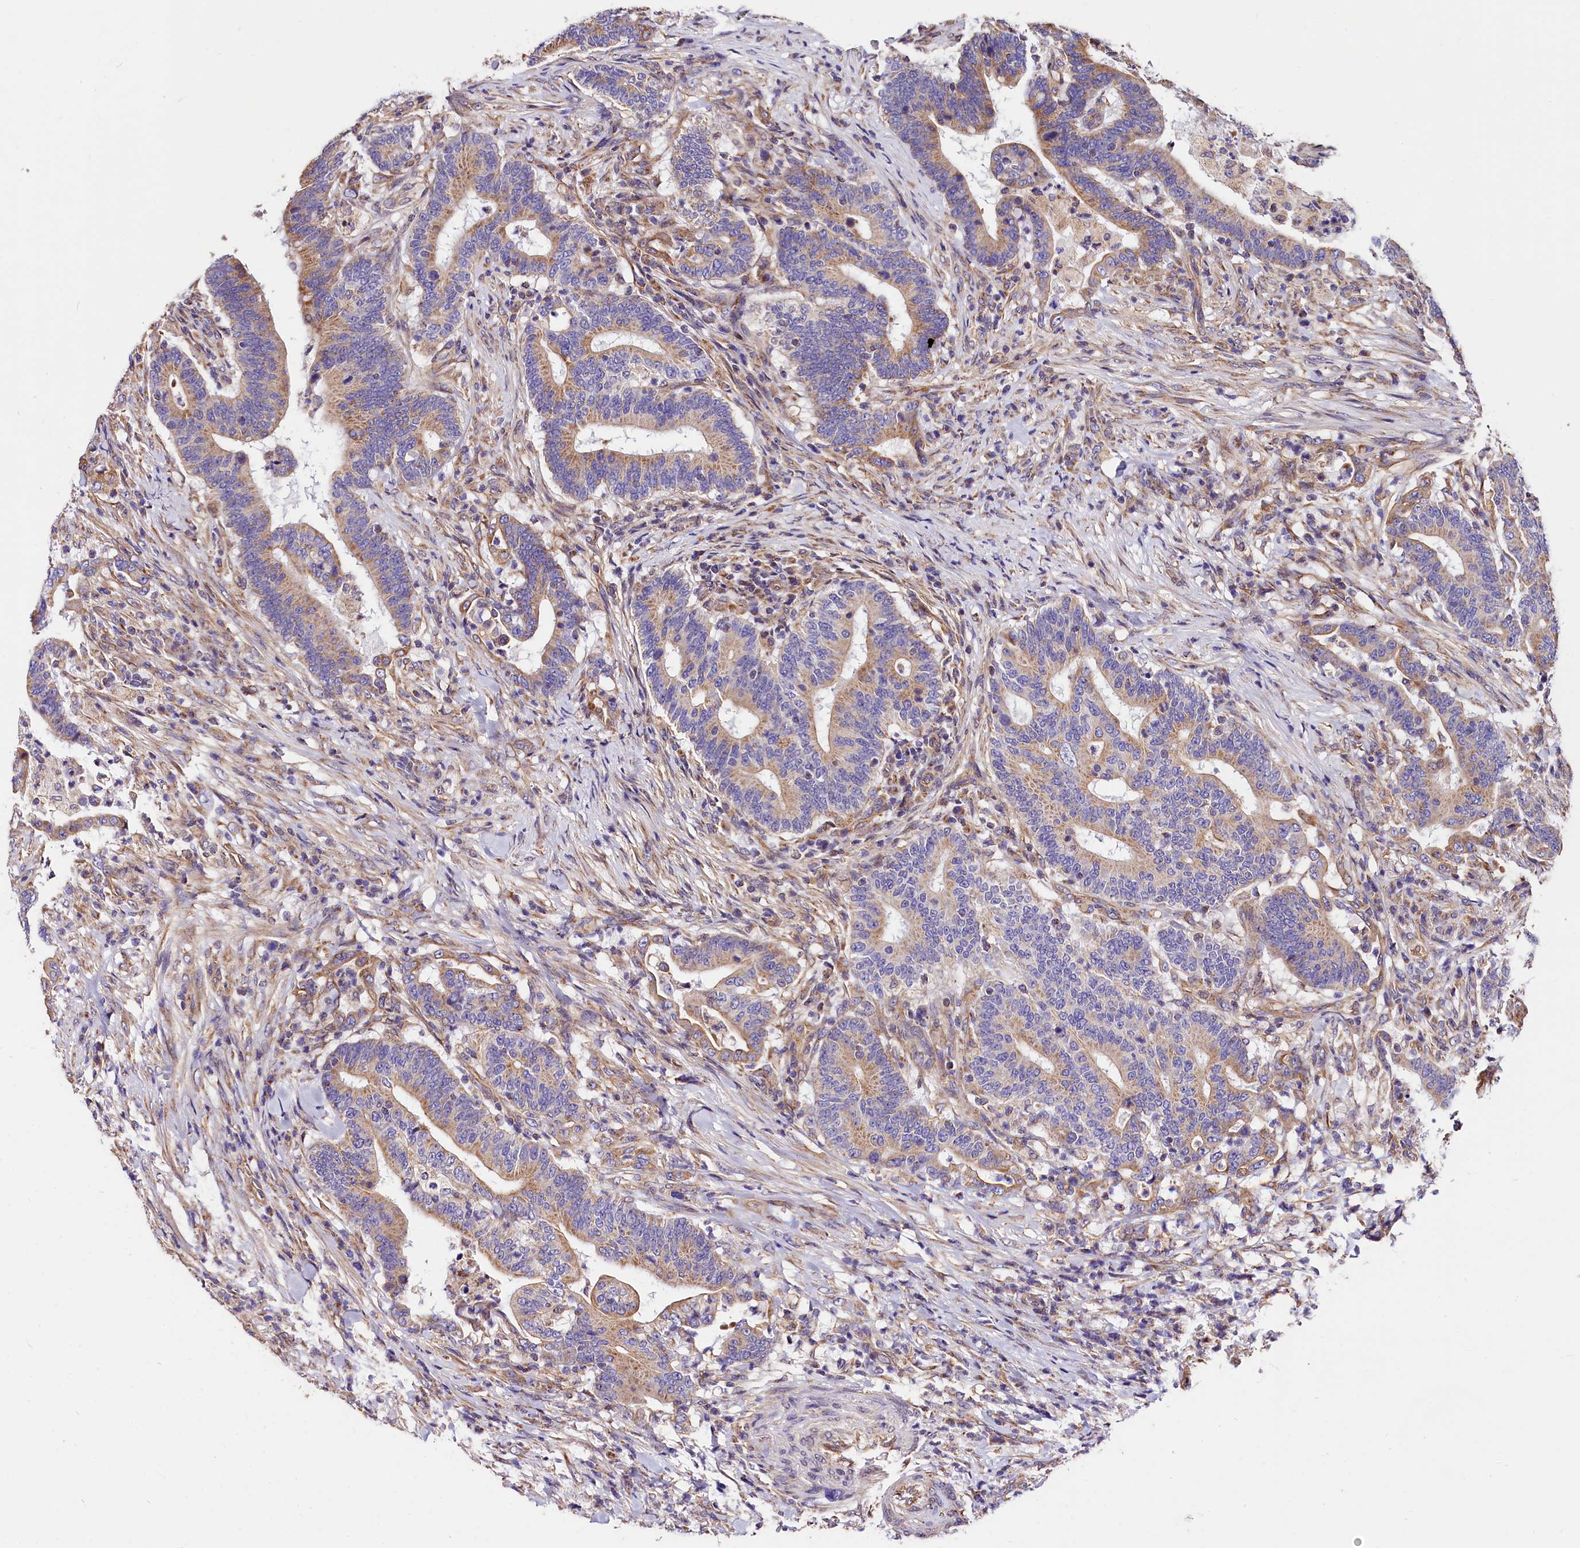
{"staining": {"intensity": "moderate", "quantity": ">75%", "location": "cytoplasmic/membranous"}, "tissue": "colorectal cancer", "cell_type": "Tumor cells", "image_type": "cancer", "snomed": [{"axis": "morphology", "description": "Adenocarcinoma, NOS"}, {"axis": "topography", "description": "Colon"}], "caption": "Protein staining by immunohistochemistry (IHC) displays moderate cytoplasmic/membranous expression in approximately >75% of tumor cells in colorectal adenocarcinoma.", "gene": "ACAA2", "patient": {"sex": "female", "age": 66}}